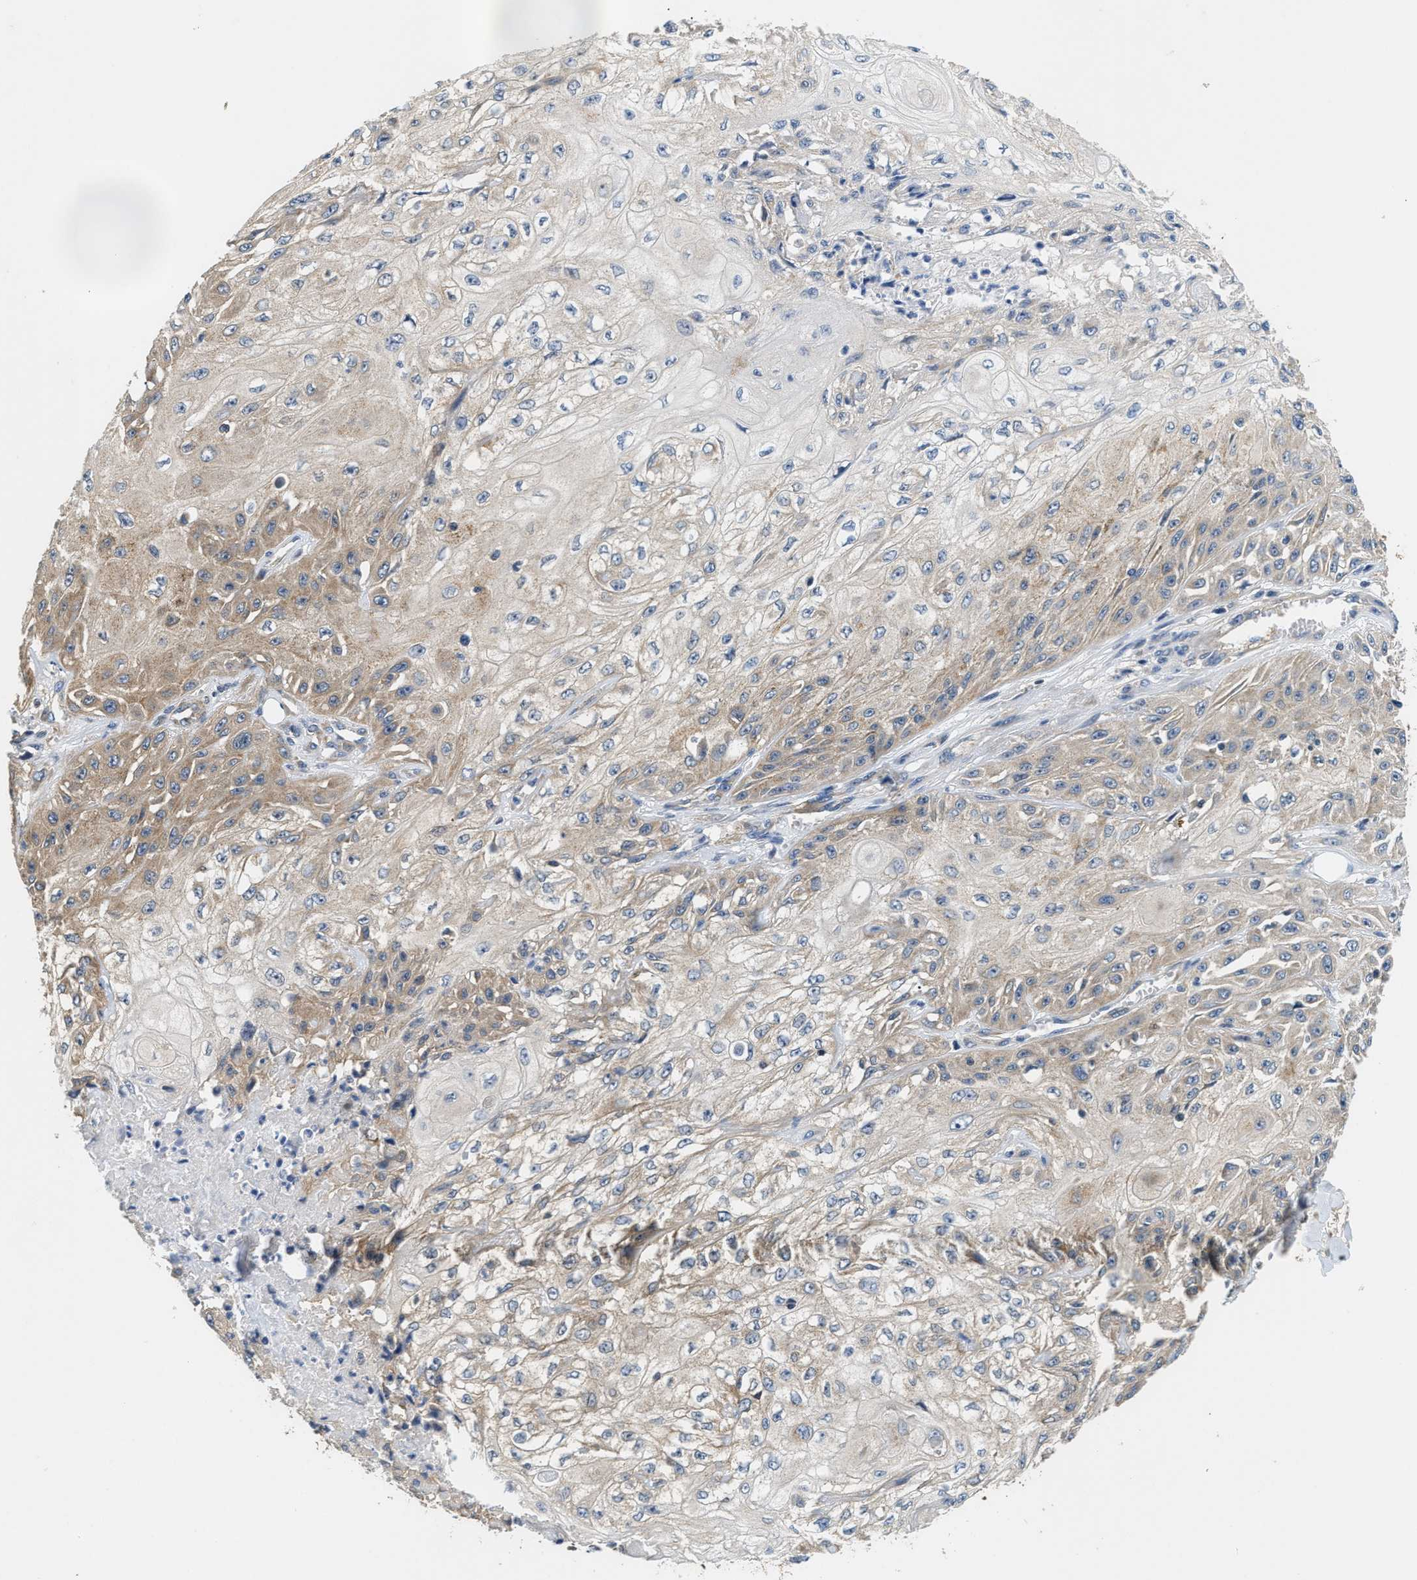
{"staining": {"intensity": "moderate", "quantity": "25%-75%", "location": "cytoplasmic/membranous"}, "tissue": "skin cancer", "cell_type": "Tumor cells", "image_type": "cancer", "snomed": [{"axis": "morphology", "description": "Squamous cell carcinoma, NOS"}, {"axis": "morphology", "description": "Squamous cell carcinoma, metastatic, NOS"}, {"axis": "topography", "description": "Skin"}, {"axis": "topography", "description": "Lymph node"}], "caption": "Skin cancer (squamous cell carcinoma) stained for a protein shows moderate cytoplasmic/membranous positivity in tumor cells. Immunohistochemistry (ihc) stains the protein of interest in brown and the nuclei are stained blue.", "gene": "CCM2", "patient": {"sex": "male", "age": 75}}